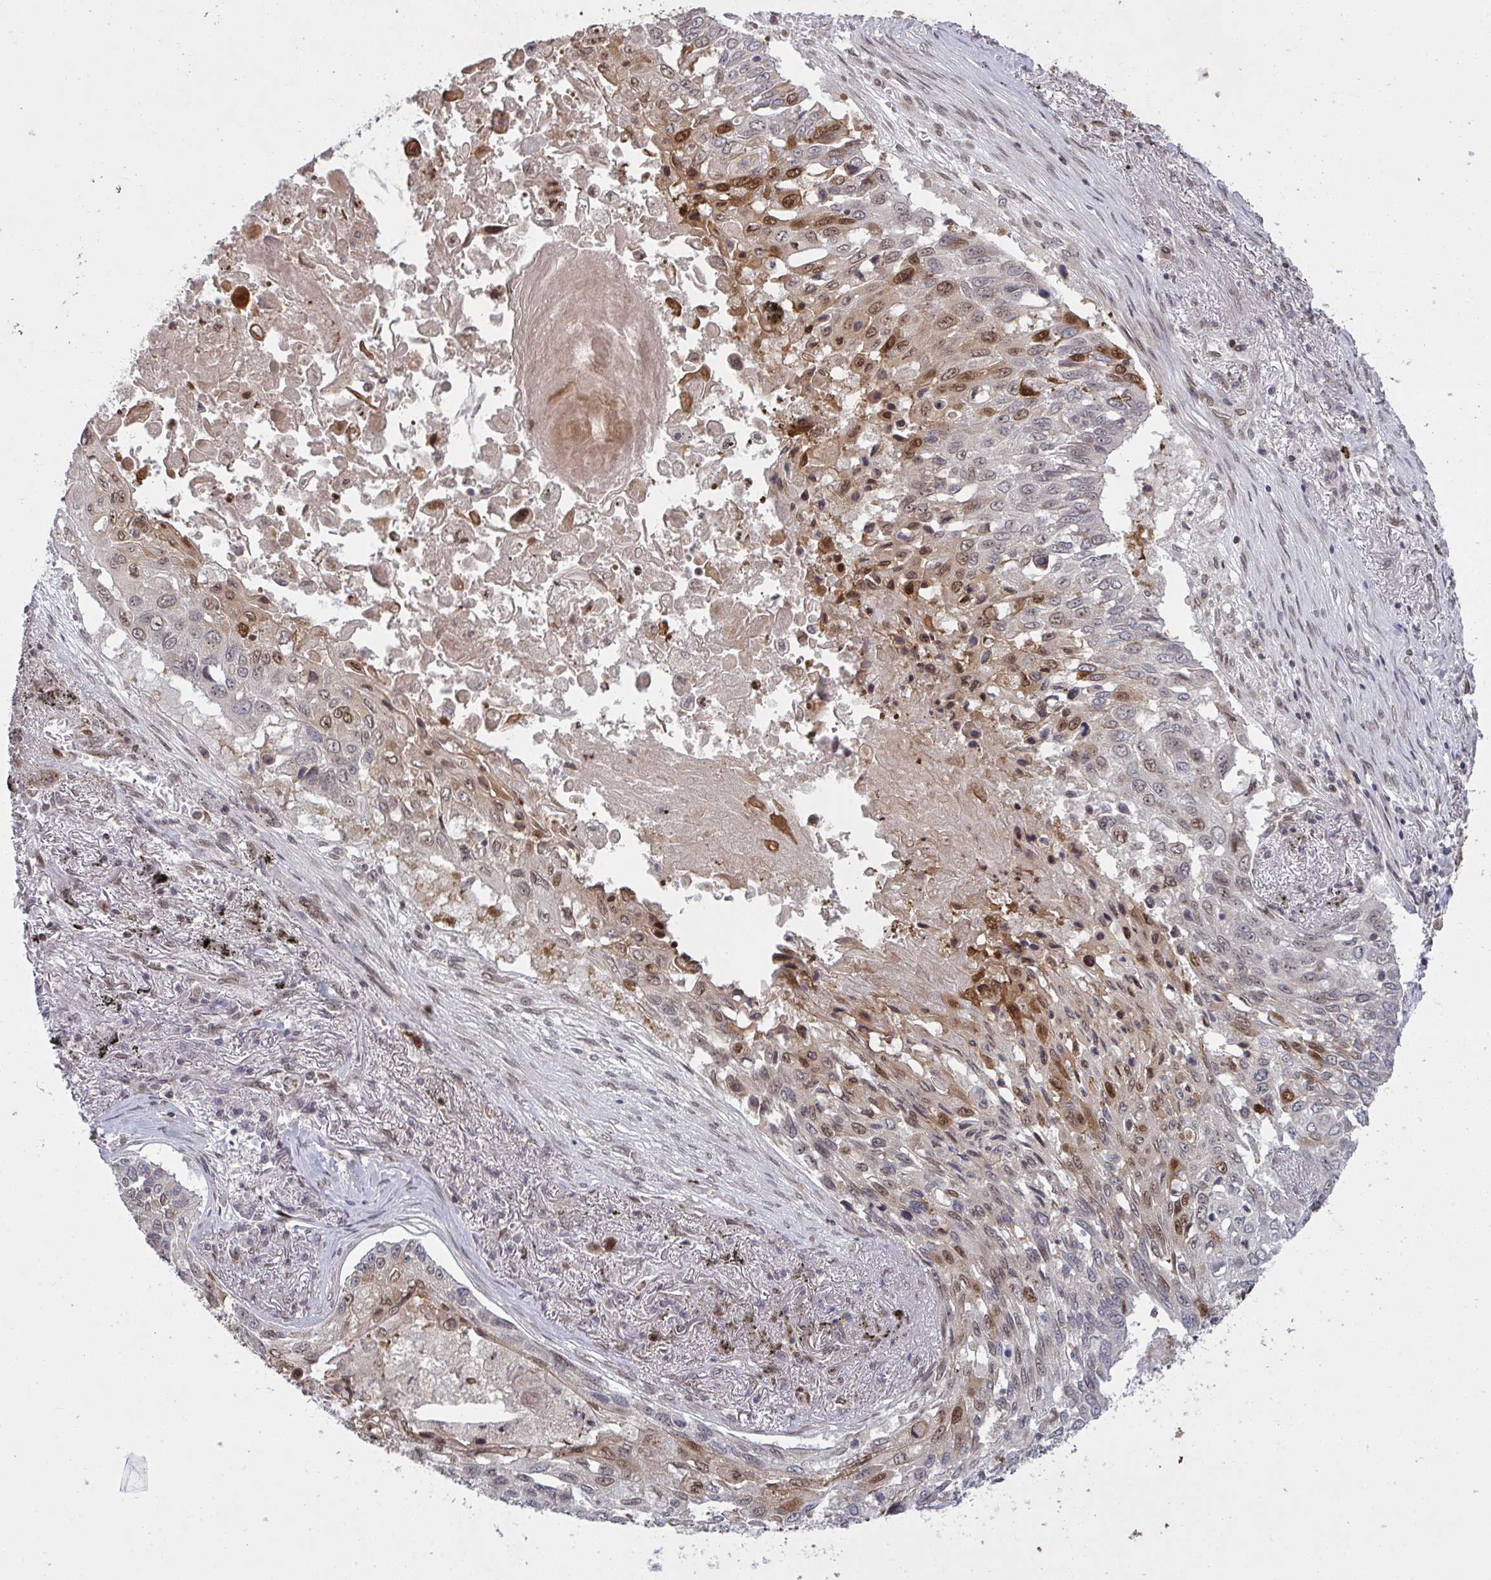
{"staining": {"intensity": "moderate", "quantity": "<25%", "location": "nuclear"}, "tissue": "lung cancer", "cell_type": "Tumor cells", "image_type": "cancer", "snomed": [{"axis": "morphology", "description": "Squamous cell carcinoma, NOS"}, {"axis": "topography", "description": "Lung"}], "caption": "IHC histopathology image of lung cancer stained for a protein (brown), which shows low levels of moderate nuclear staining in about <25% of tumor cells.", "gene": "UXT", "patient": {"sex": "male", "age": 75}}